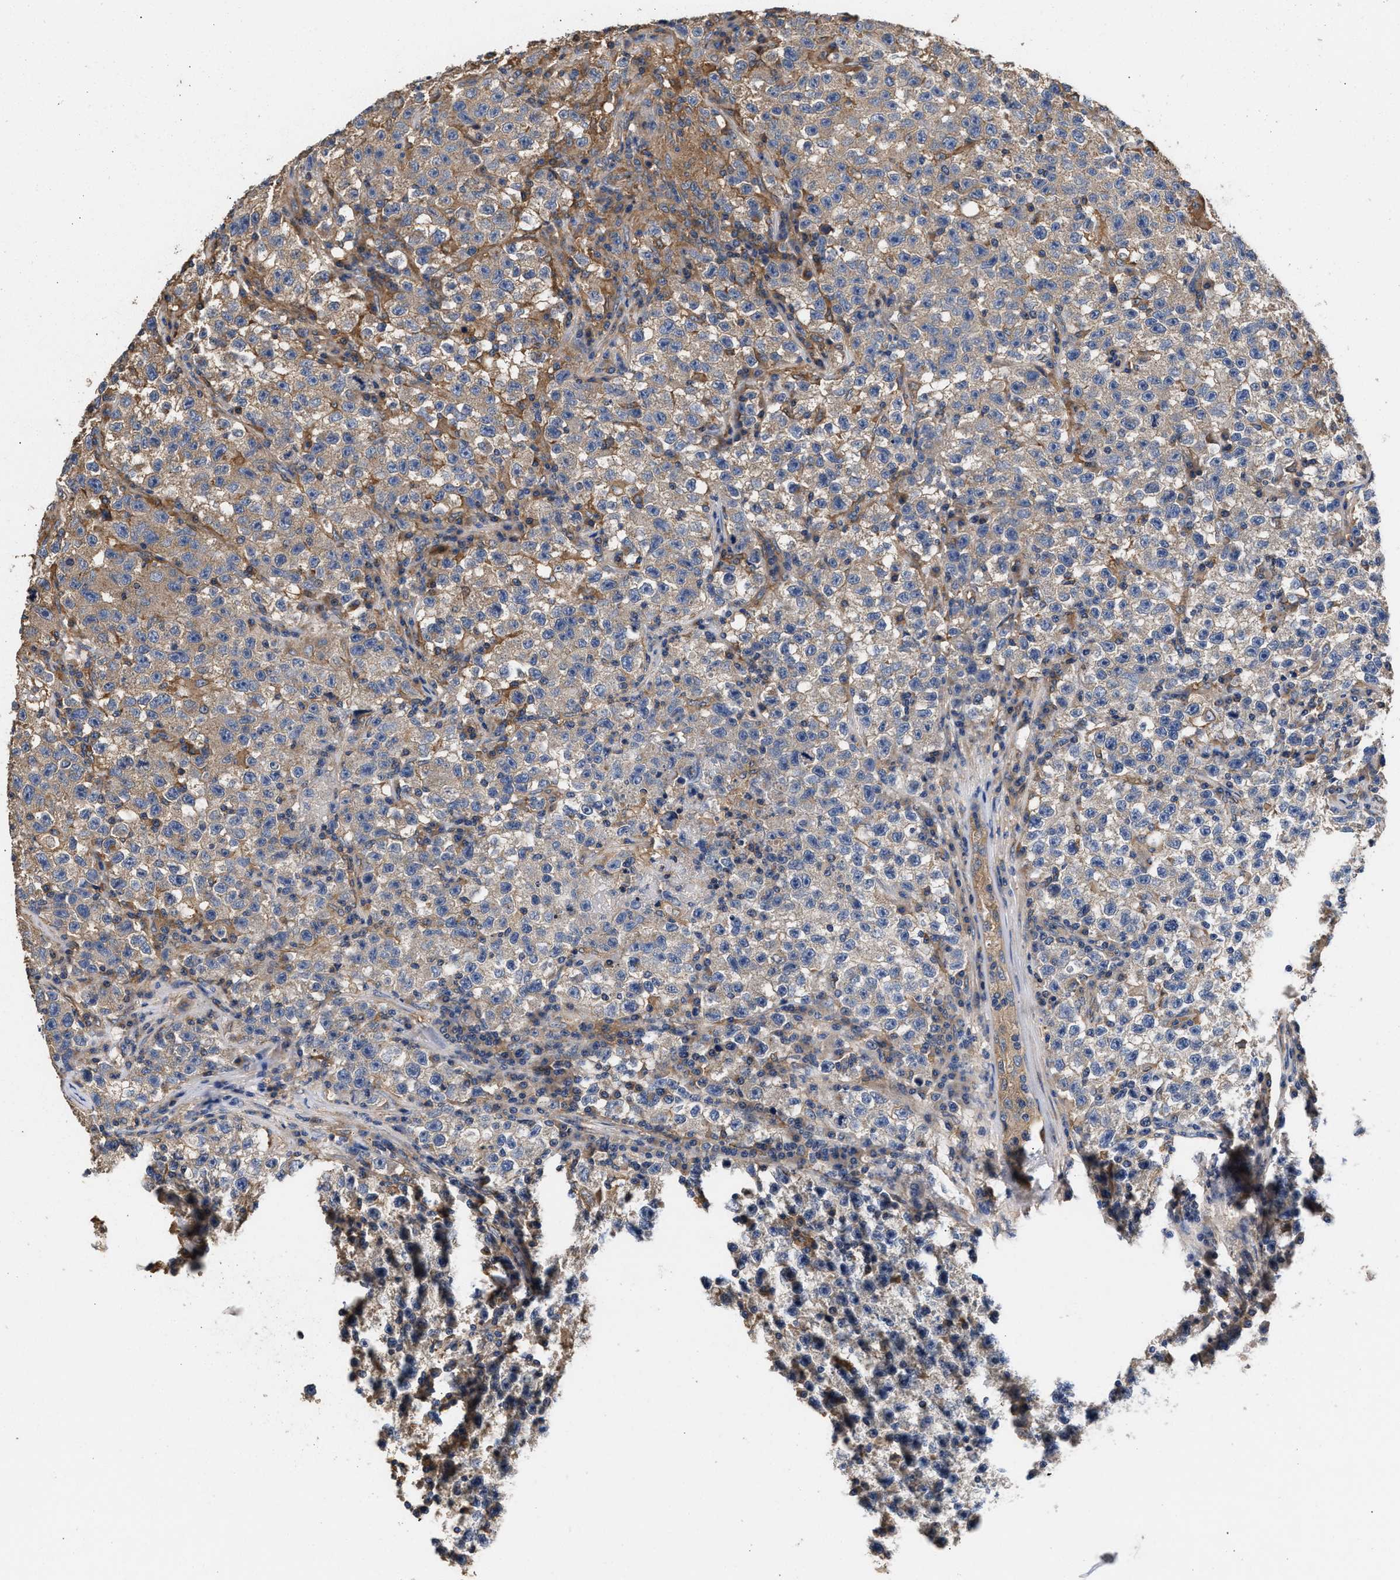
{"staining": {"intensity": "weak", "quantity": "<25%", "location": "cytoplasmic/membranous"}, "tissue": "testis cancer", "cell_type": "Tumor cells", "image_type": "cancer", "snomed": [{"axis": "morphology", "description": "Seminoma, NOS"}, {"axis": "topography", "description": "Testis"}], "caption": "Seminoma (testis) was stained to show a protein in brown. There is no significant positivity in tumor cells.", "gene": "KLB", "patient": {"sex": "male", "age": 22}}